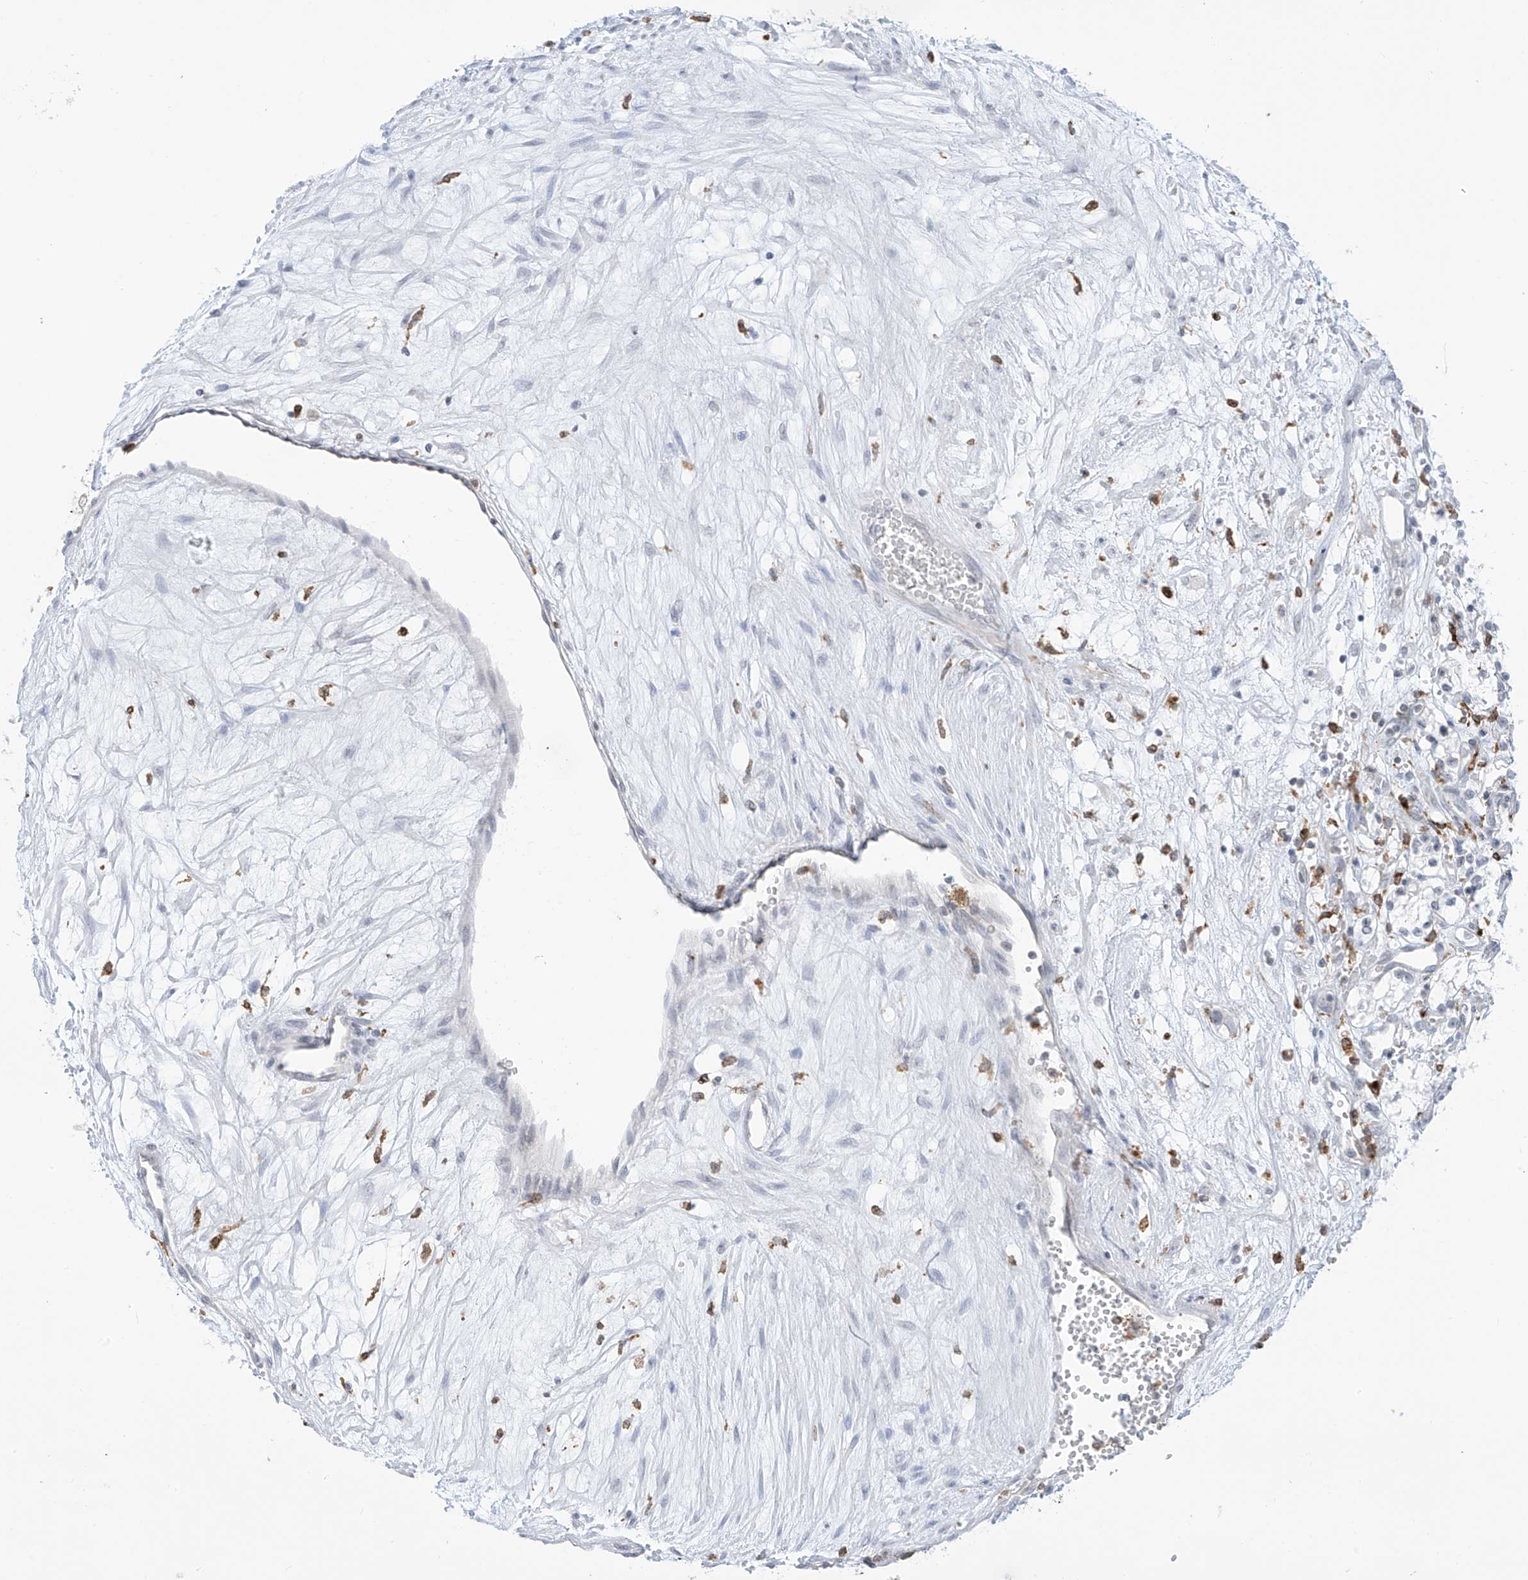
{"staining": {"intensity": "negative", "quantity": "none", "location": "none"}, "tissue": "renal cancer", "cell_type": "Tumor cells", "image_type": "cancer", "snomed": [{"axis": "morphology", "description": "Adenocarcinoma, NOS"}, {"axis": "topography", "description": "Kidney"}], "caption": "Renal adenocarcinoma stained for a protein using immunohistochemistry (IHC) displays no positivity tumor cells.", "gene": "TBXAS1", "patient": {"sex": "male", "age": 59}}